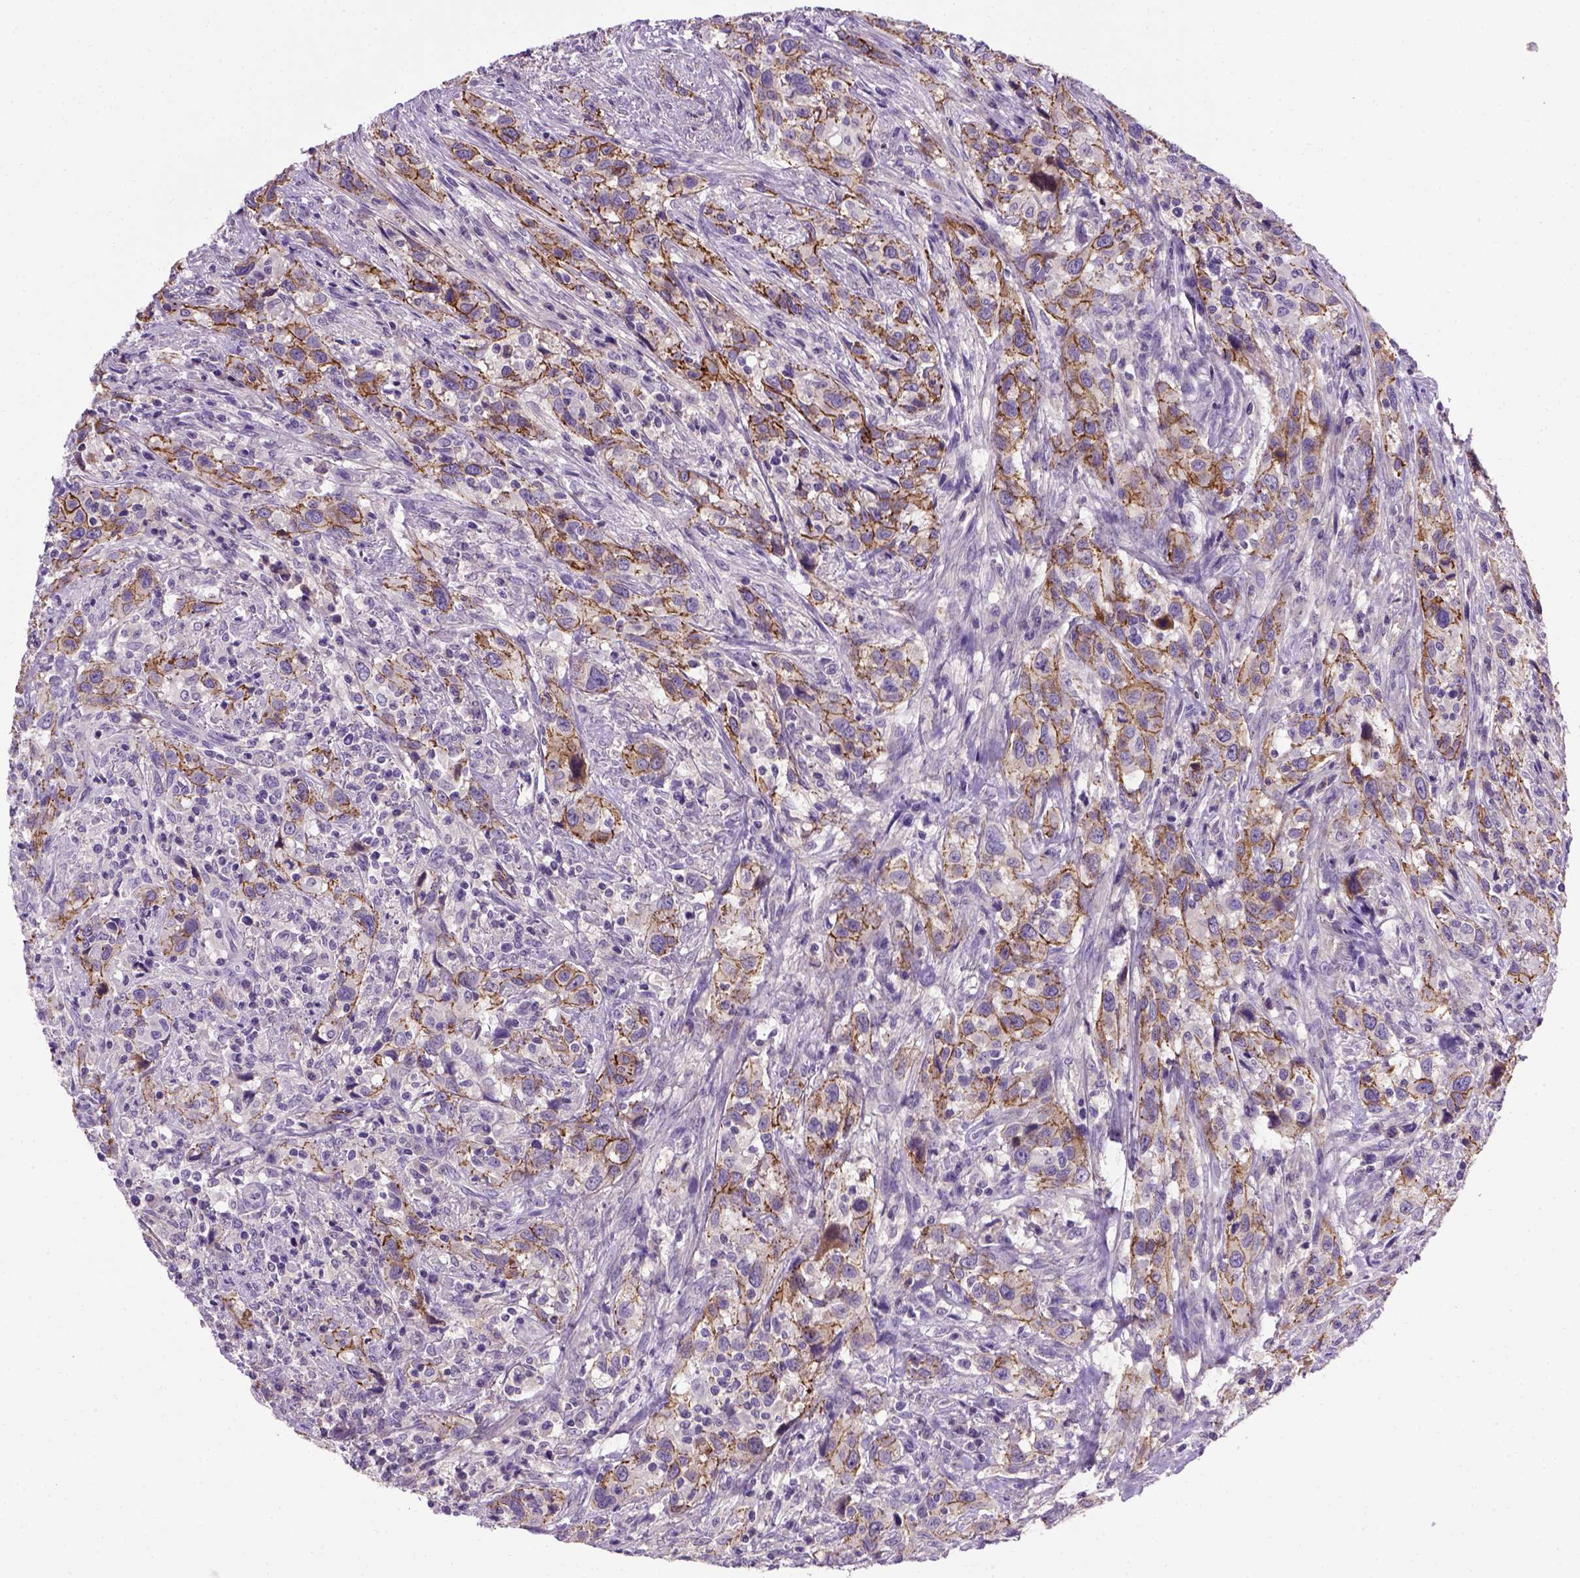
{"staining": {"intensity": "strong", "quantity": ">75%", "location": "cytoplasmic/membranous"}, "tissue": "urothelial cancer", "cell_type": "Tumor cells", "image_type": "cancer", "snomed": [{"axis": "morphology", "description": "Urothelial carcinoma, NOS"}, {"axis": "morphology", "description": "Urothelial carcinoma, High grade"}, {"axis": "topography", "description": "Urinary bladder"}], "caption": "Human urothelial cancer stained with a brown dye displays strong cytoplasmic/membranous positive staining in approximately >75% of tumor cells.", "gene": "CDH1", "patient": {"sex": "female", "age": 64}}